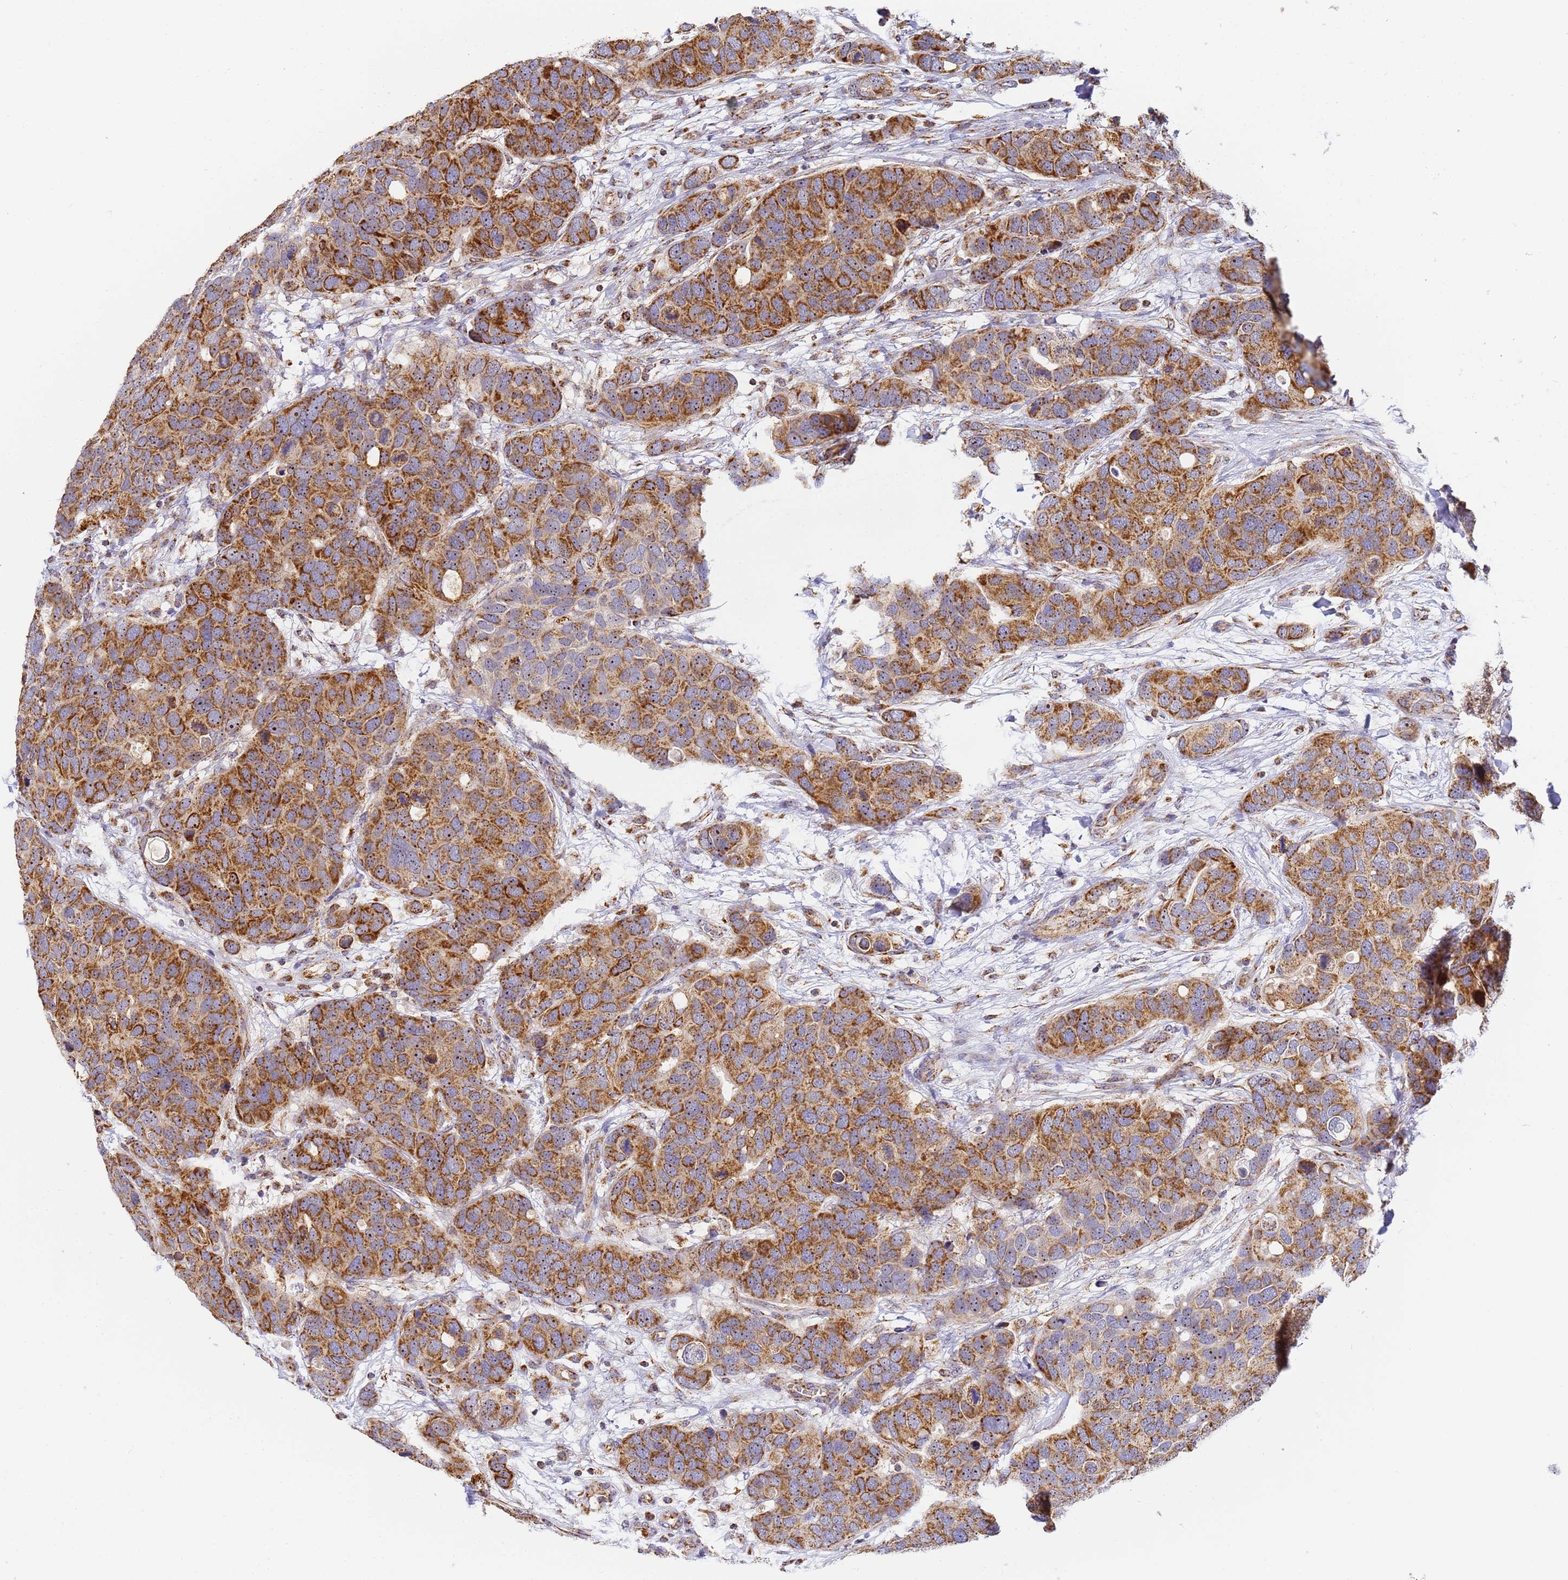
{"staining": {"intensity": "moderate", "quantity": "25%-75%", "location": "cytoplasmic/membranous"}, "tissue": "breast cancer", "cell_type": "Tumor cells", "image_type": "cancer", "snomed": [{"axis": "morphology", "description": "Duct carcinoma"}, {"axis": "topography", "description": "Breast"}], "caption": "Immunohistochemical staining of human breast cancer reveals medium levels of moderate cytoplasmic/membranous protein positivity in about 25%-75% of tumor cells.", "gene": "FRG2C", "patient": {"sex": "female", "age": 83}}